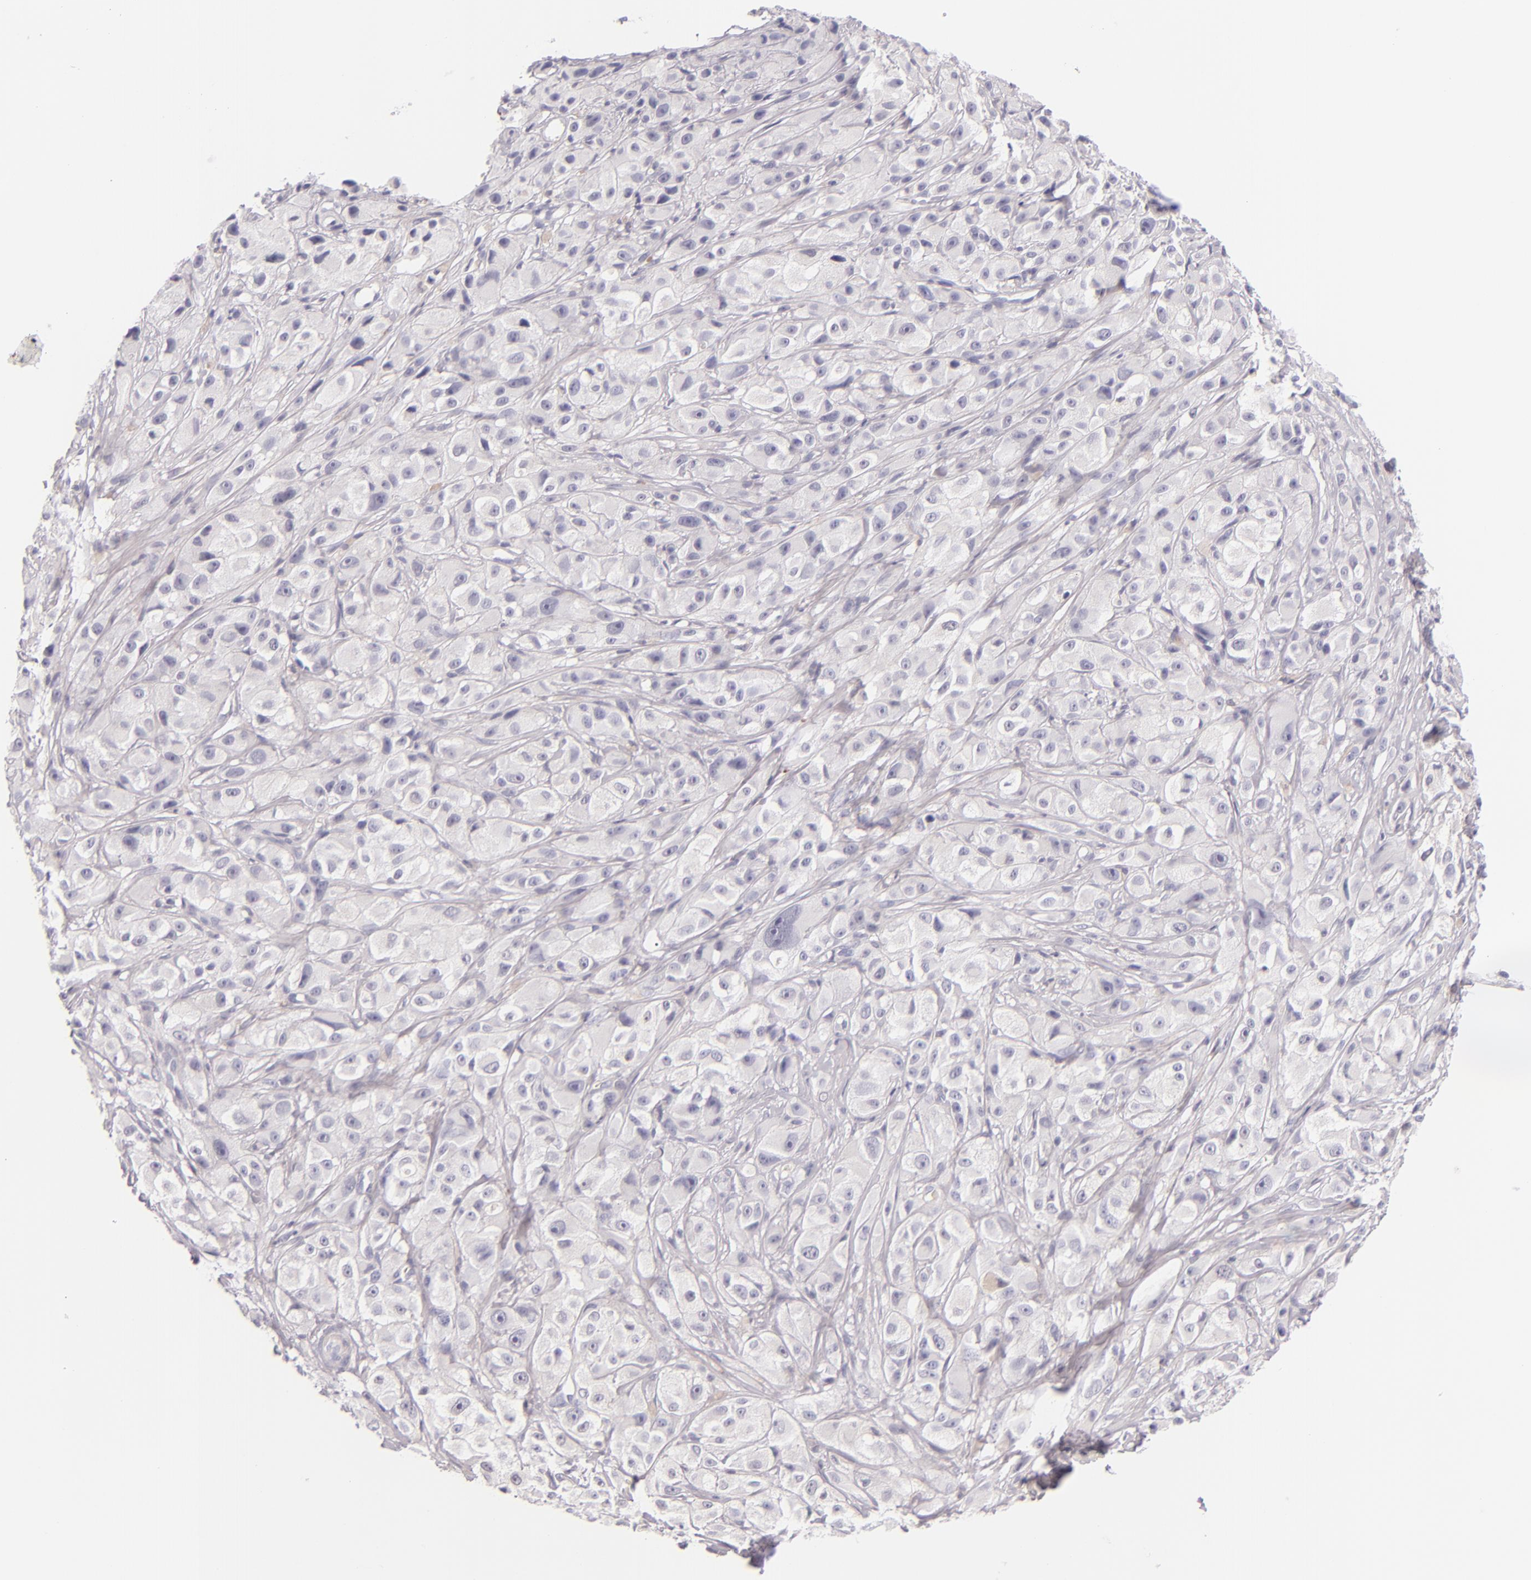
{"staining": {"intensity": "weak", "quantity": "<25%", "location": "cytoplasmic/membranous"}, "tissue": "melanoma", "cell_type": "Tumor cells", "image_type": "cancer", "snomed": [{"axis": "morphology", "description": "Malignant melanoma, NOS"}, {"axis": "topography", "description": "Skin"}], "caption": "Malignant melanoma was stained to show a protein in brown. There is no significant expression in tumor cells. (Stains: DAB (3,3'-diaminobenzidine) immunohistochemistry (IHC) with hematoxylin counter stain, Microscopy: brightfield microscopy at high magnification).", "gene": "INA", "patient": {"sex": "male", "age": 56}}